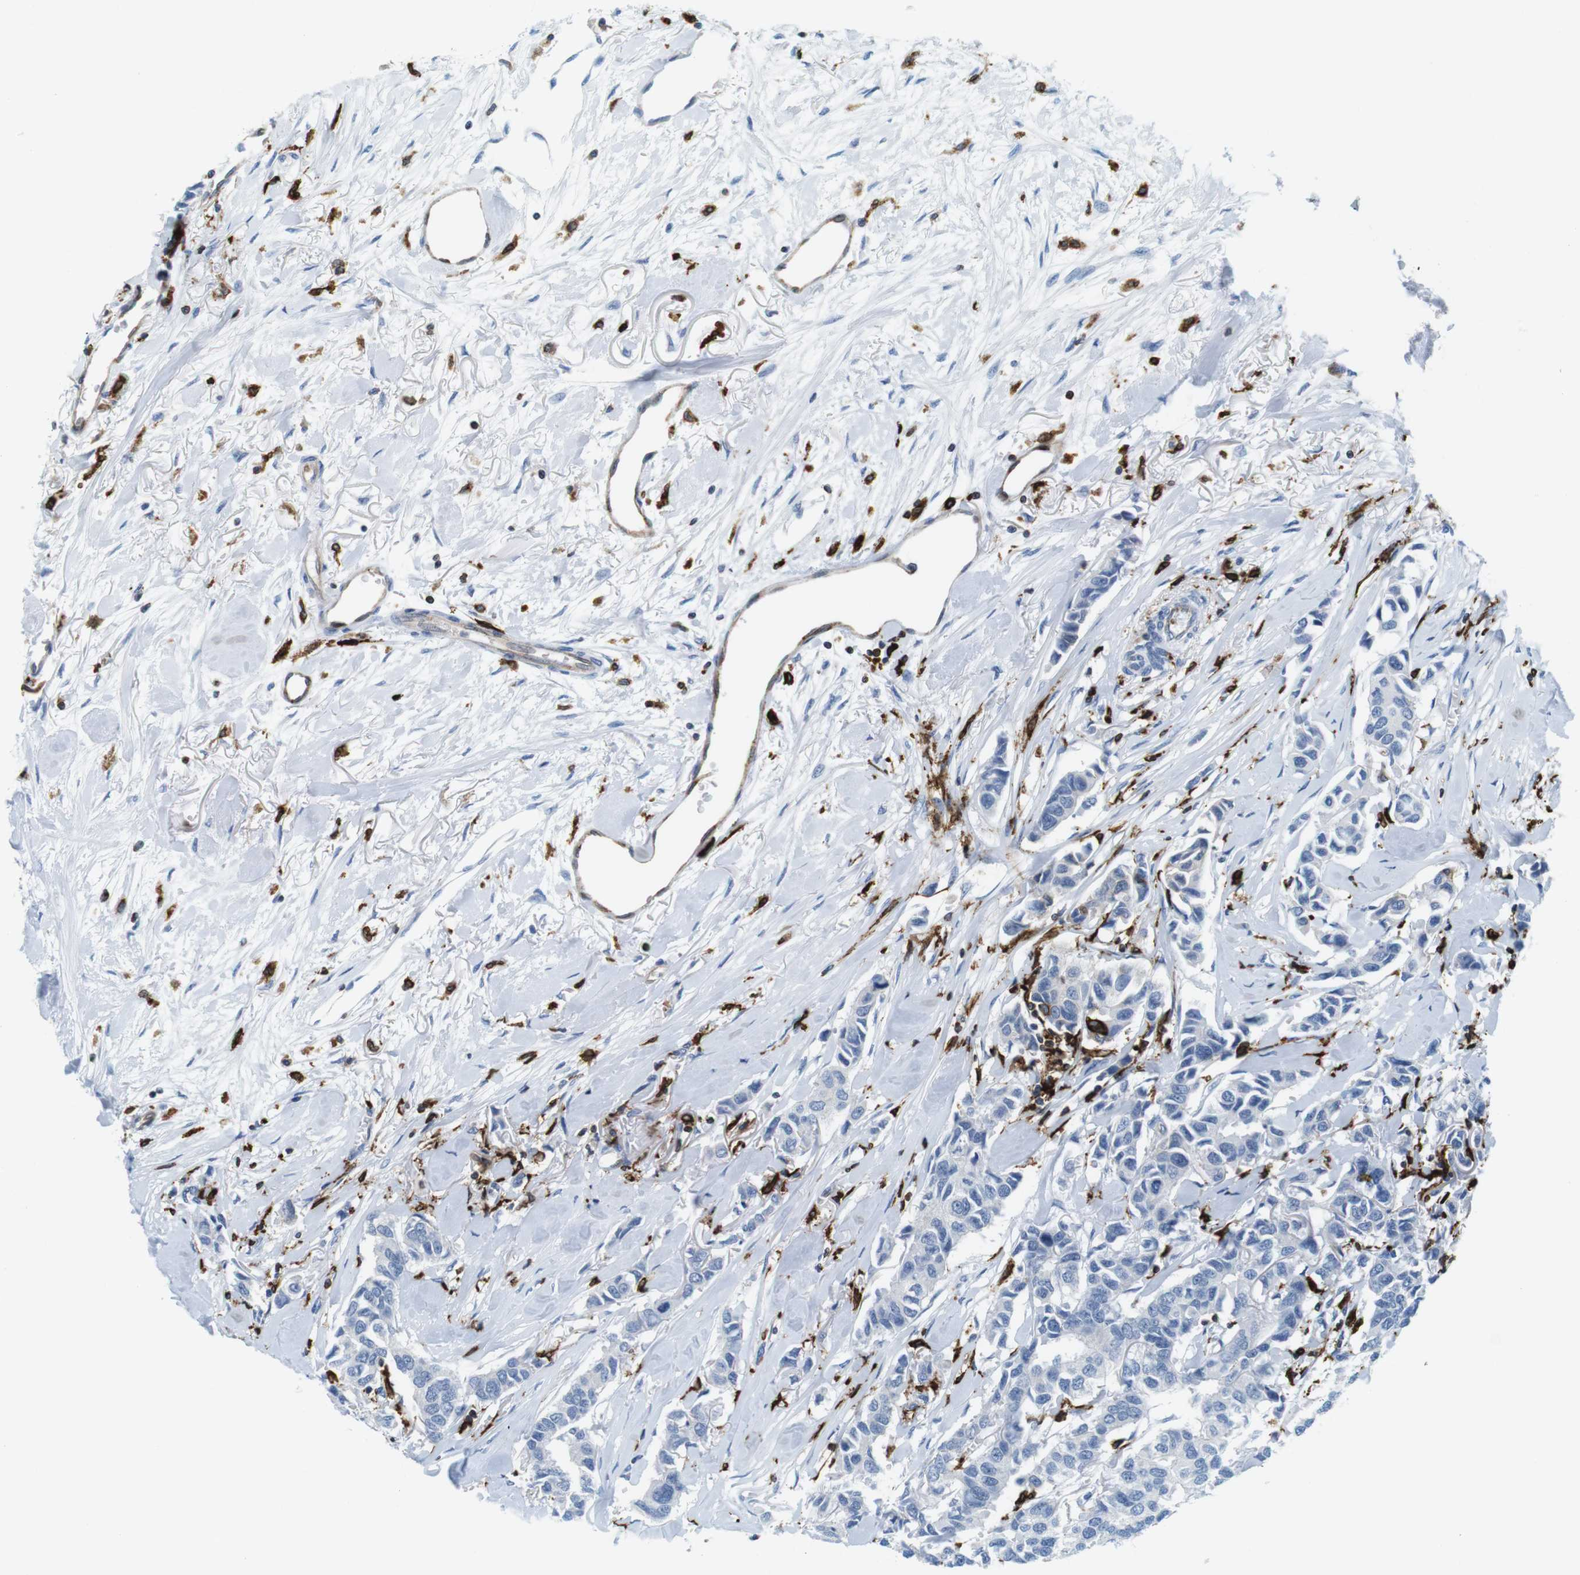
{"staining": {"intensity": "negative", "quantity": "none", "location": "none"}, "tissue": "breast cancer", "cell_type": "Tumor cells", "image_type": "cancer", "snomed": [{"axis": "morphology", "description": "Duct carcinoma"}, {"axis": "topography", "description": "Breast"}], "caption": "Immunohistochemistry (IHC) image of neoplastic tissue: breast invasive ductal carcinoma stained with DAB shows no significant protein staining in tumor cells.", "gene": "CIITA", "patient": {"sex": "female", "age": 80}}